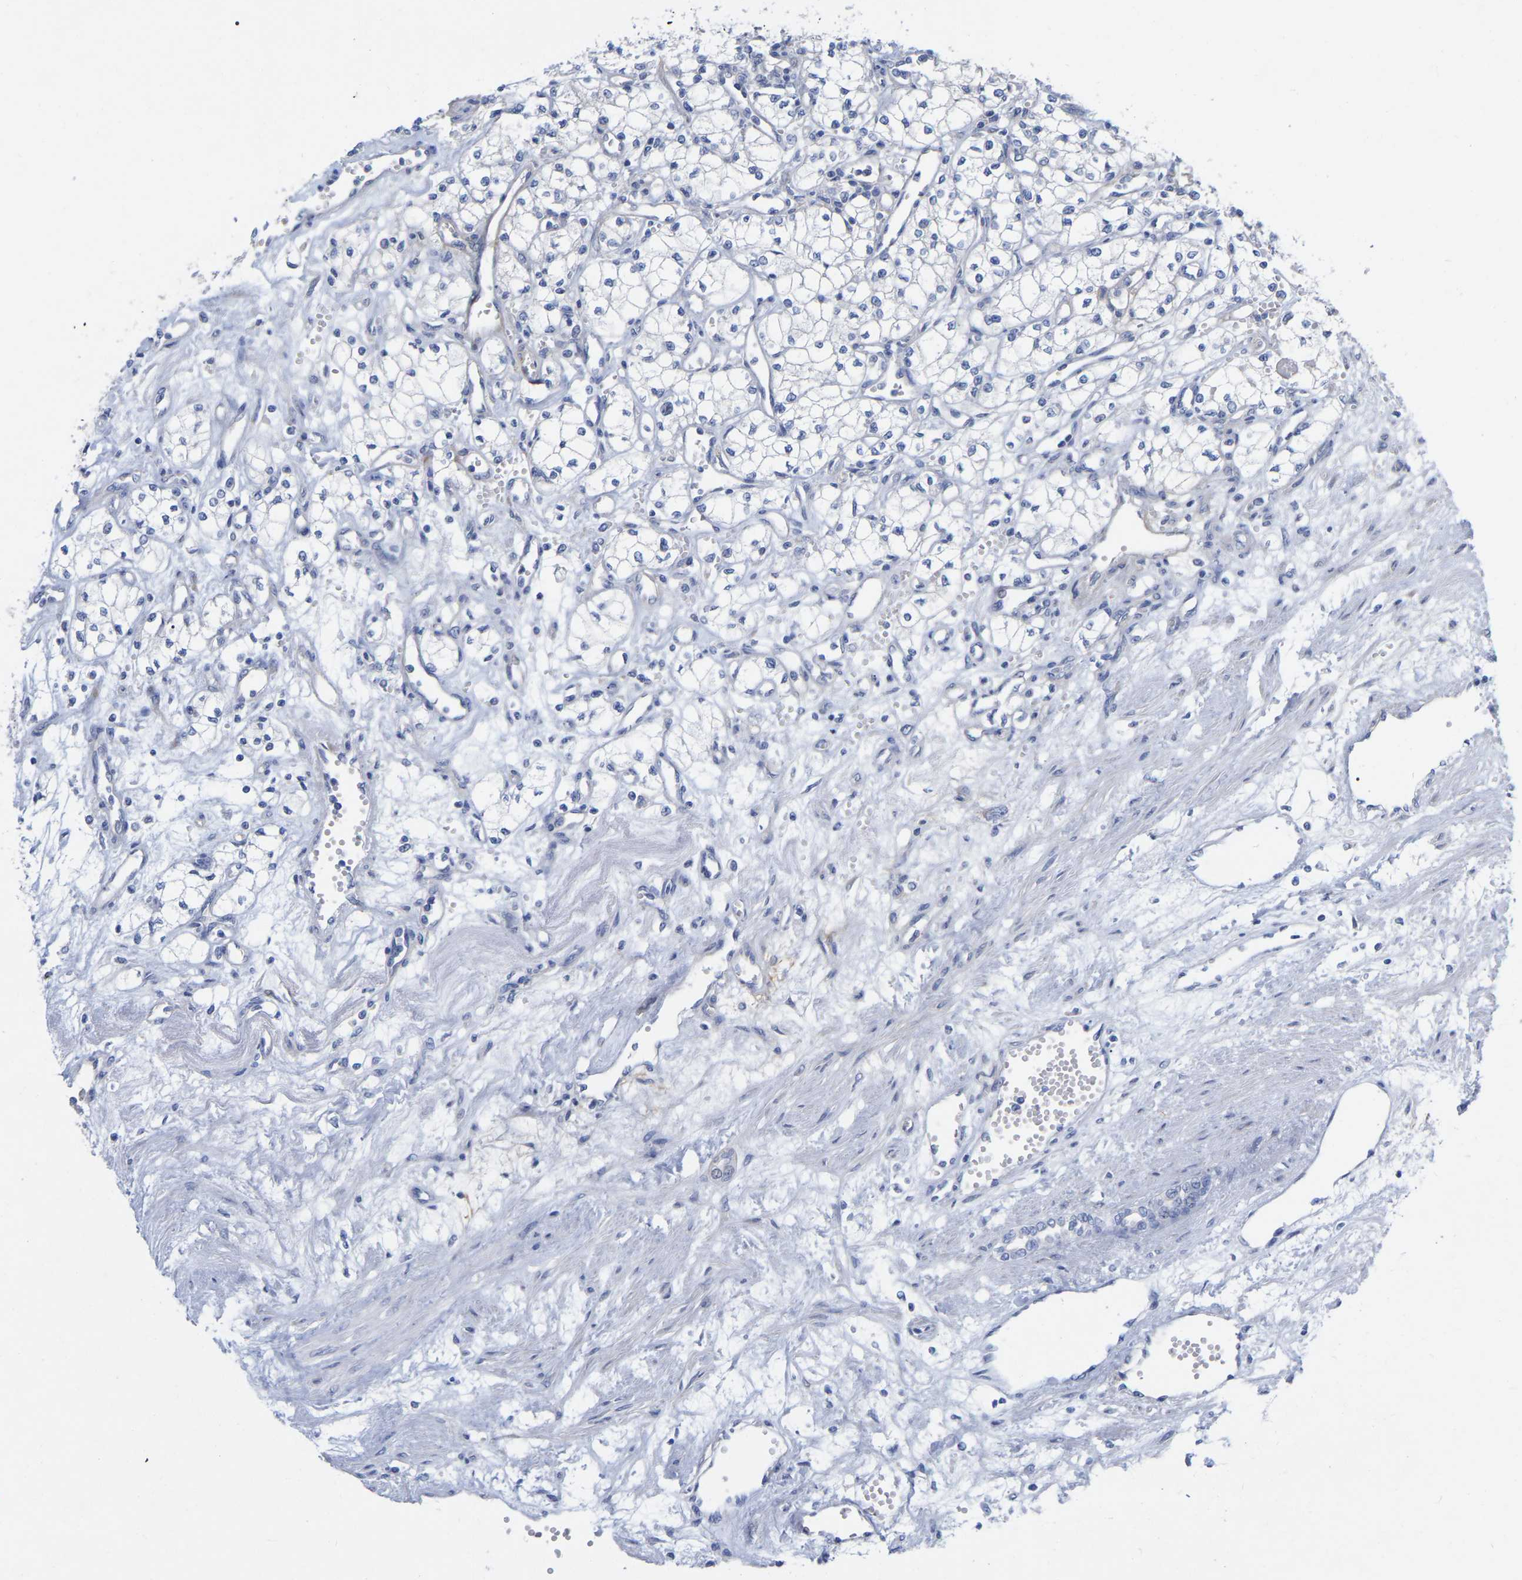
{"staining": {"intensity": "negative", "quantity": "none", "location": "none"}, "tissue": "renal cancer", "cell_type": "Tumor cells", "image_type": "cancer", "snomed": [{"axis": "morphology", "description": "Adenocarcinoma, NOS"}, {"axis": "topography", "description": "Kidney"}], "caption": "A histopathology image of human renal adenocarcinoma is negative for staining in tumor cells. (Stains: DAB (3,3'-diaminobenzidine) immunohistochemistry with hematoxylin counter stain, Microscopy: brightfield microscopy at high magnification).", "gene": "HAPLN1", "patient": {"sex": "male", "age": 59}}